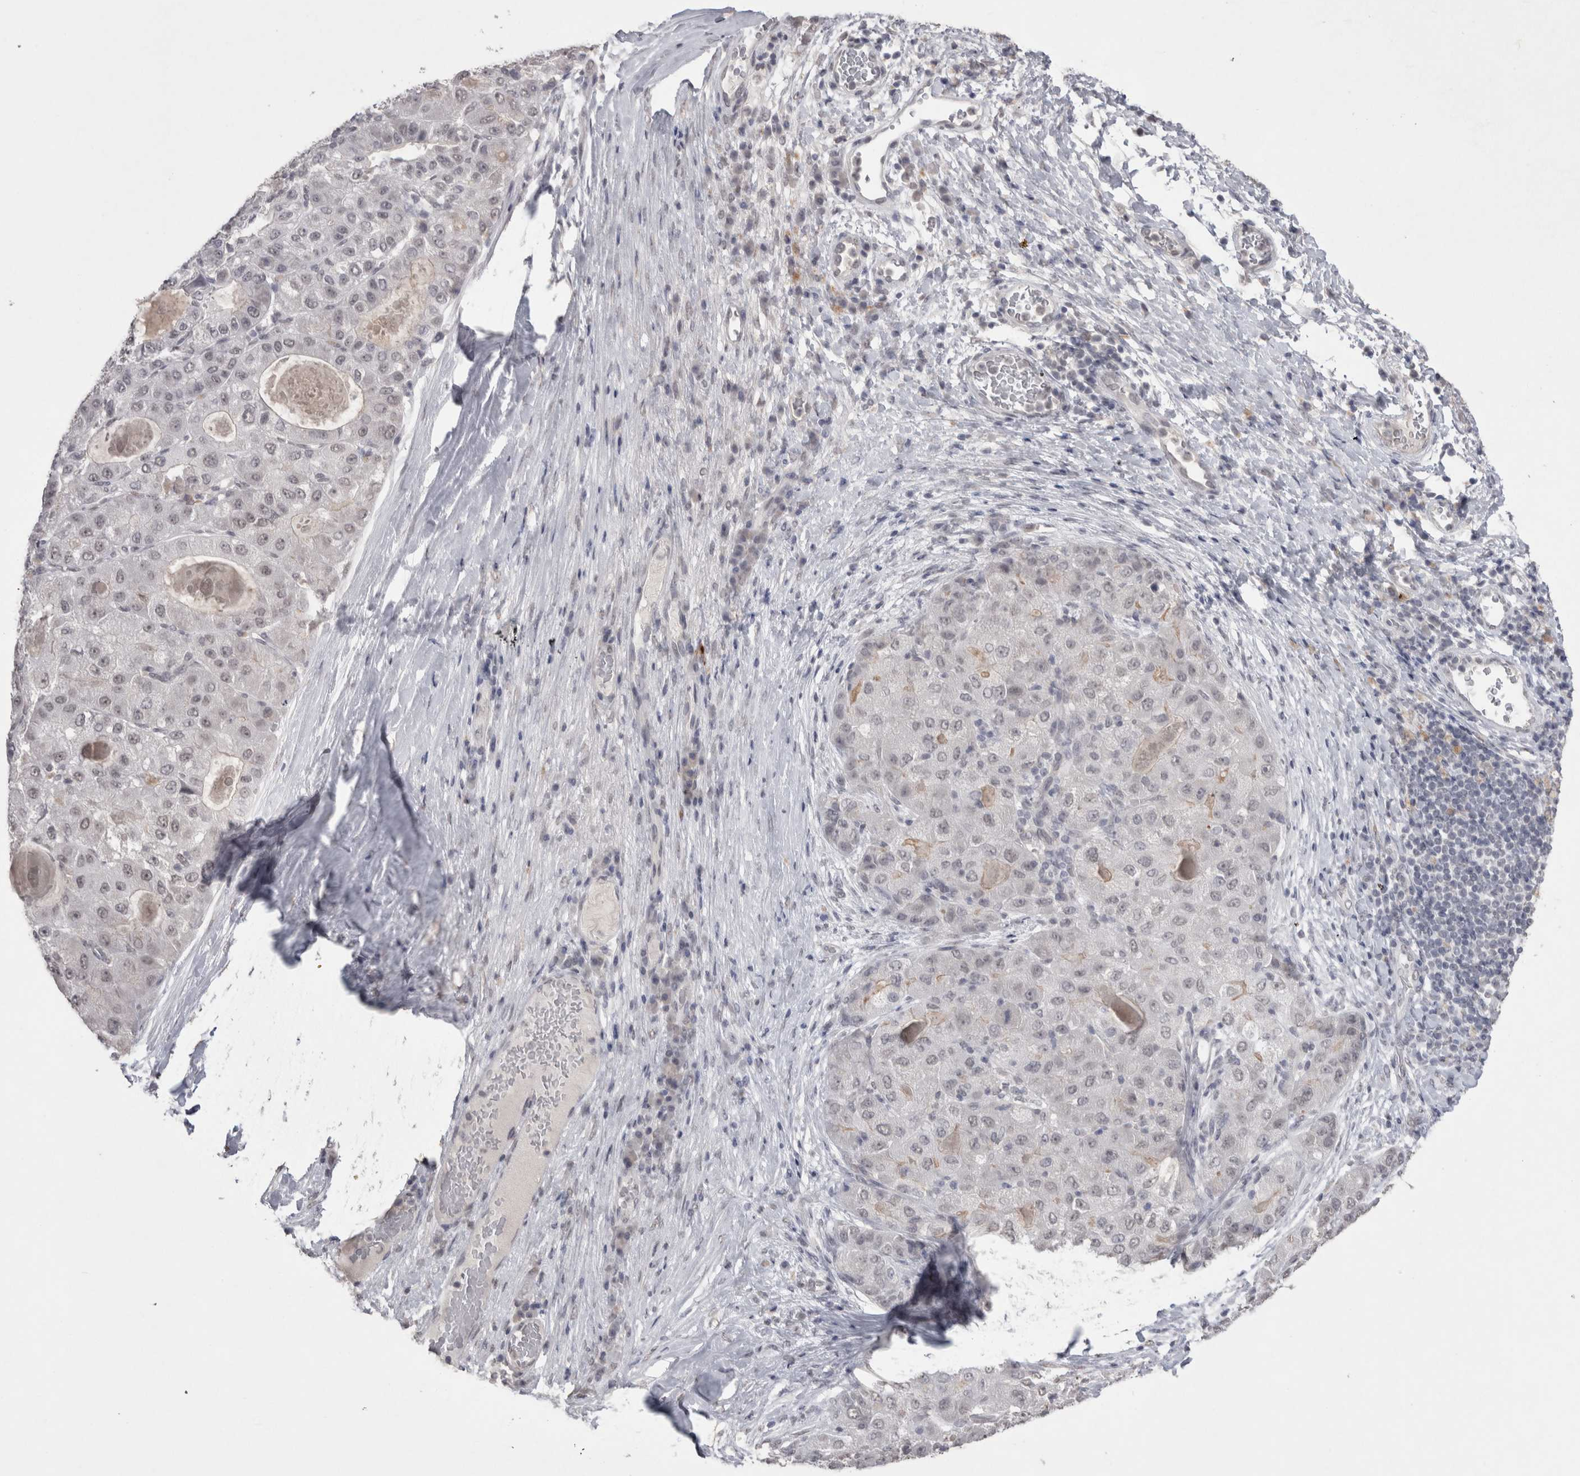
{"staining": {"intensity": "weak", "quantity": ">75%", "location": "nuclear"}, "tissue": "liver cancer", "cell_type": "Tumor cells", "image_type": "cancer", "snomed": [{"axis": "morphology", "description": "Carcinoma, Hepatocellular, NOS"}, {"axis": "topography", "description": "Liver"}], "caption": "Human liver cancer stained with a brown dye demonstrates weak nuclear positive expression in about >75% of tumor cells.", "gene": "DDX4", "patient": {"sex": "male", "age": 80}}